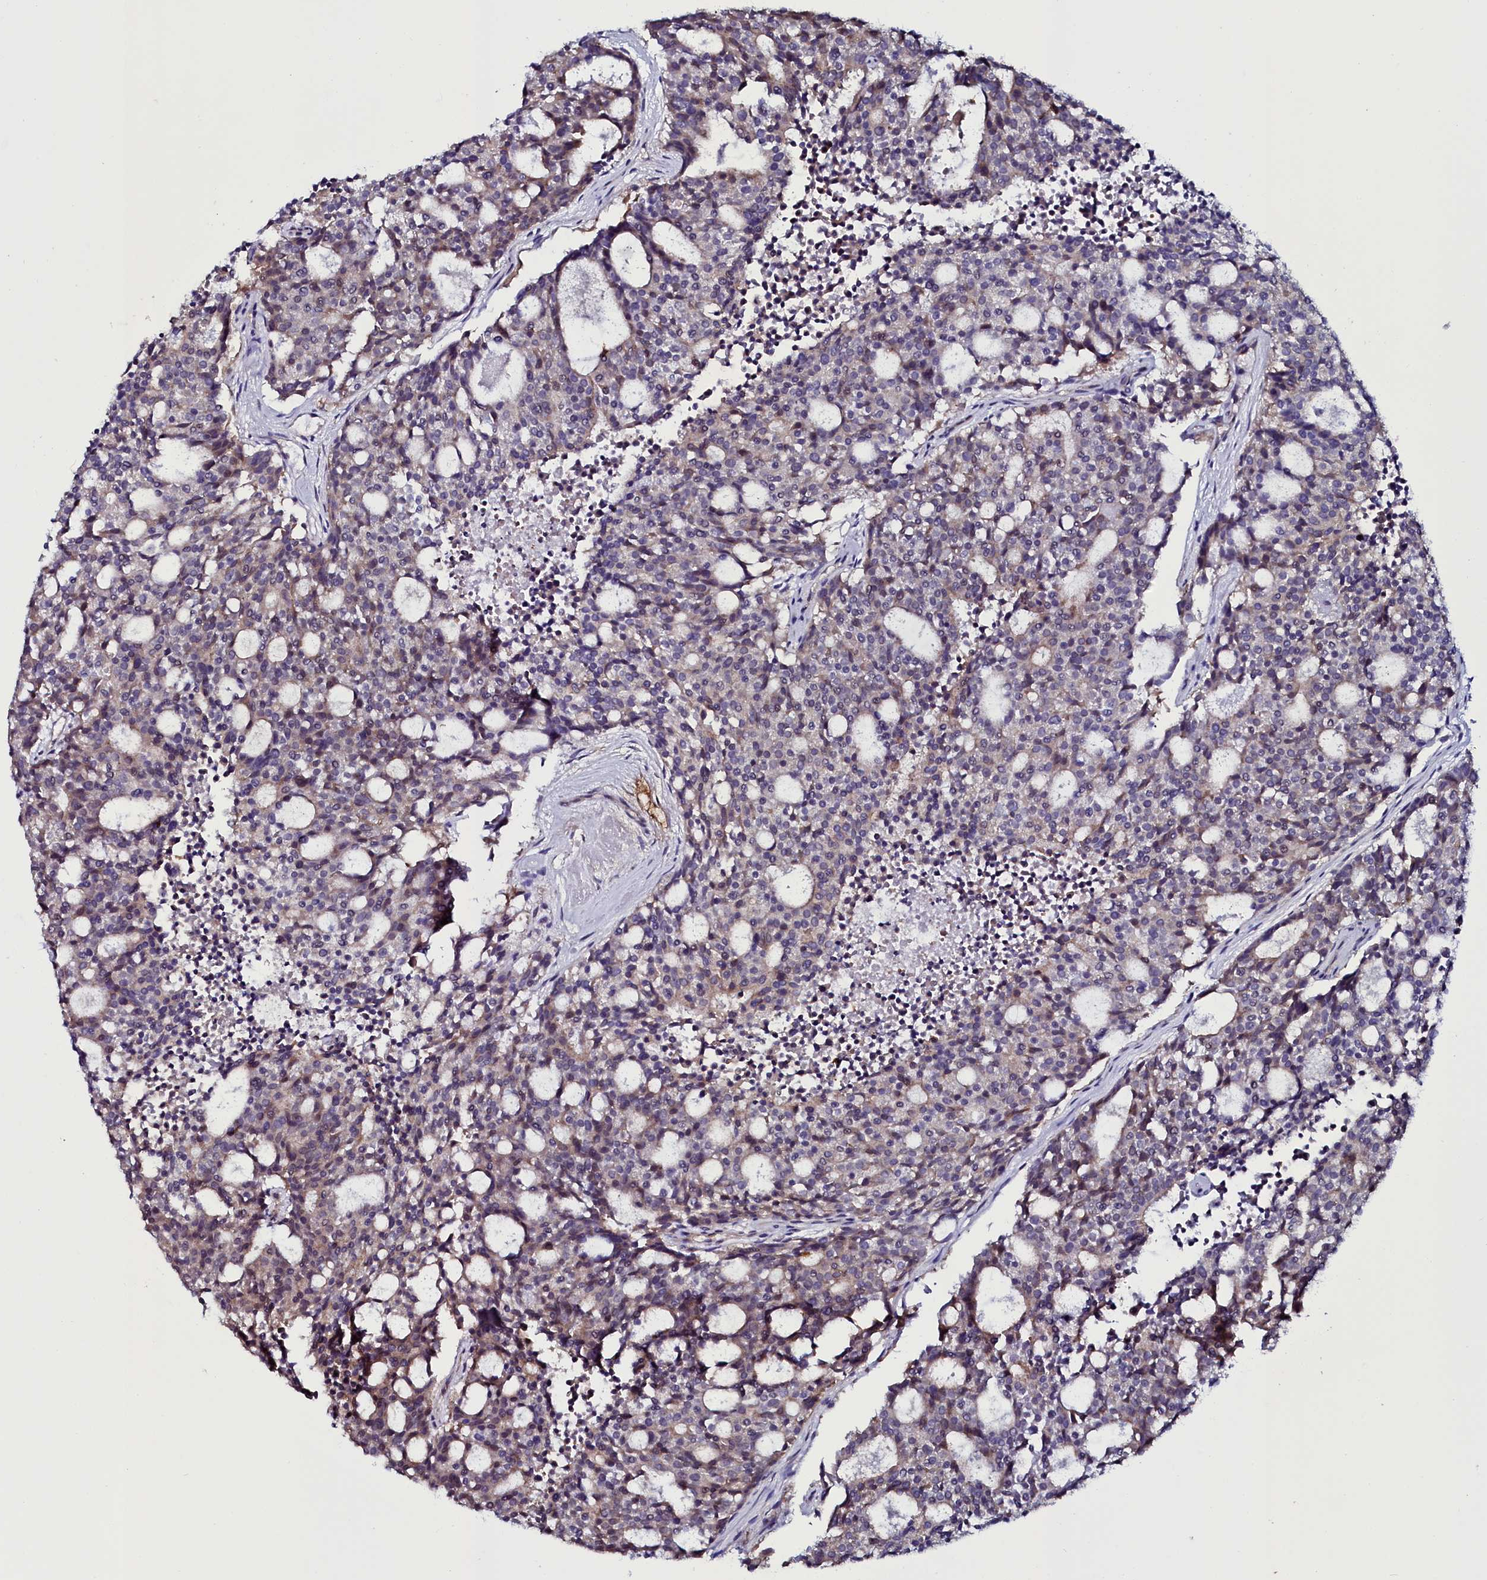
{"staining": {"intensity": "weak", "quantity": "<25%", "location": "cytoplasmic/membranous"}, "tissue": "carcinoid", "cell_type": "Tumor cells", "image_type": "cancer", "snomed": [{"axis": "morphology", "description": "Carcinoid, malignant, NOS"}, {"axis": "topography", "description": "Pancreas"}], "caption": "Immunohistochemistry (IHC) of human carcinoid shows no expression in tumor cells. Nuclei are stained in blue.", "gene": "USPL1", "patient": {"sex": "female", "age": 54}}